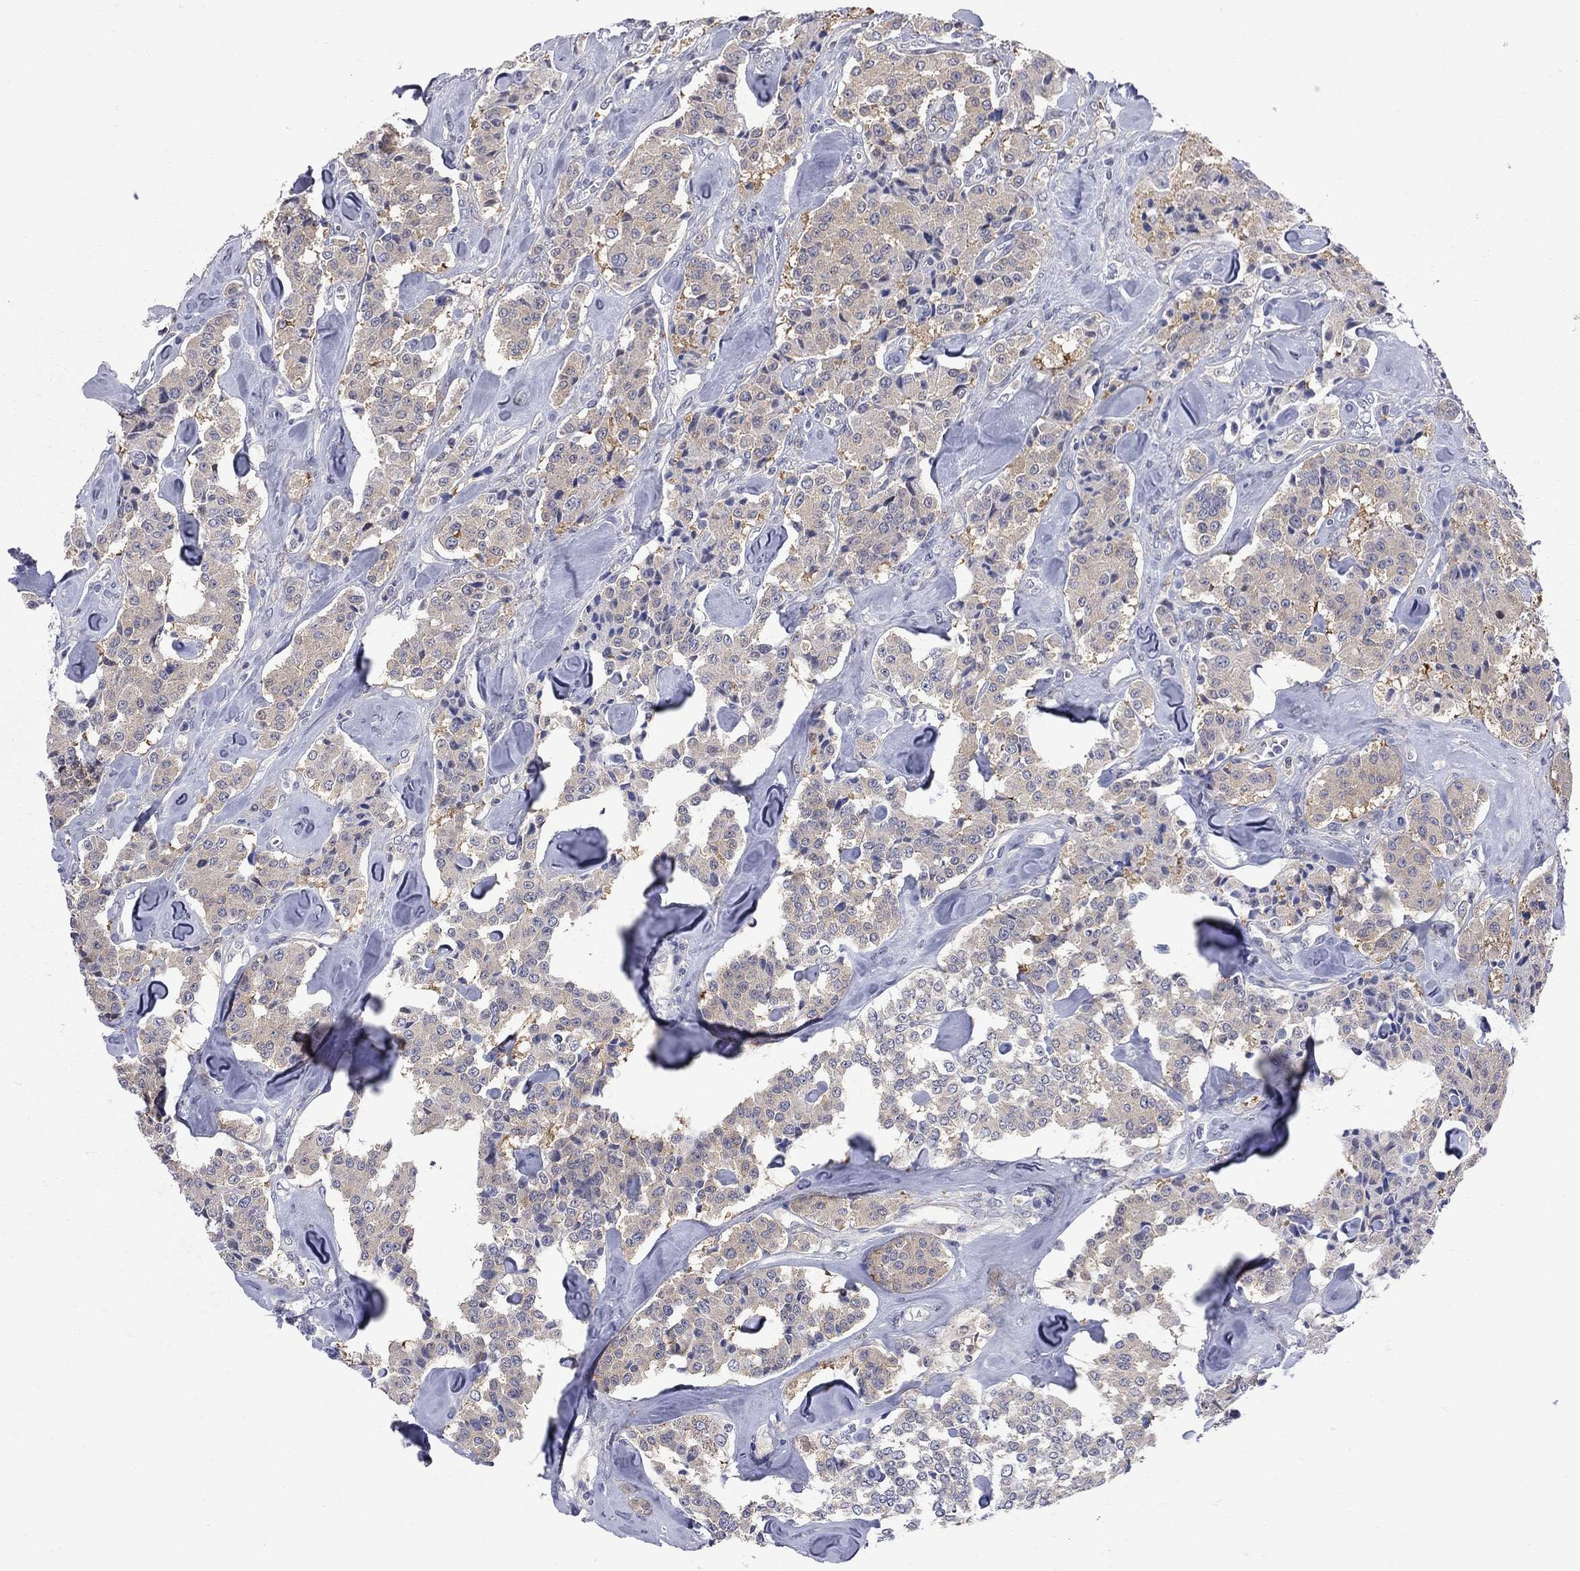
{"staining": {"intensity": "weak", "quantity": ">75%", "location": "cytoplasmic/membranous"}, "tissue": "carcinoid", "cell_type": "Tumor cells", "image_type": "cancer", "snomed": [{"axis": "morphology", "description": "Carcinoid, malignant, NOS"}, {"axis": "topography", "description": "Pancreas"}], "caption": "Human carcinoid (malignant) stained for a protein (brown) shows weak cytoplasmic/membranous positive staining in about >75% of tumor cells.", "gene": "GALNT8", "patient": {"sex": "male", "age": 41}}